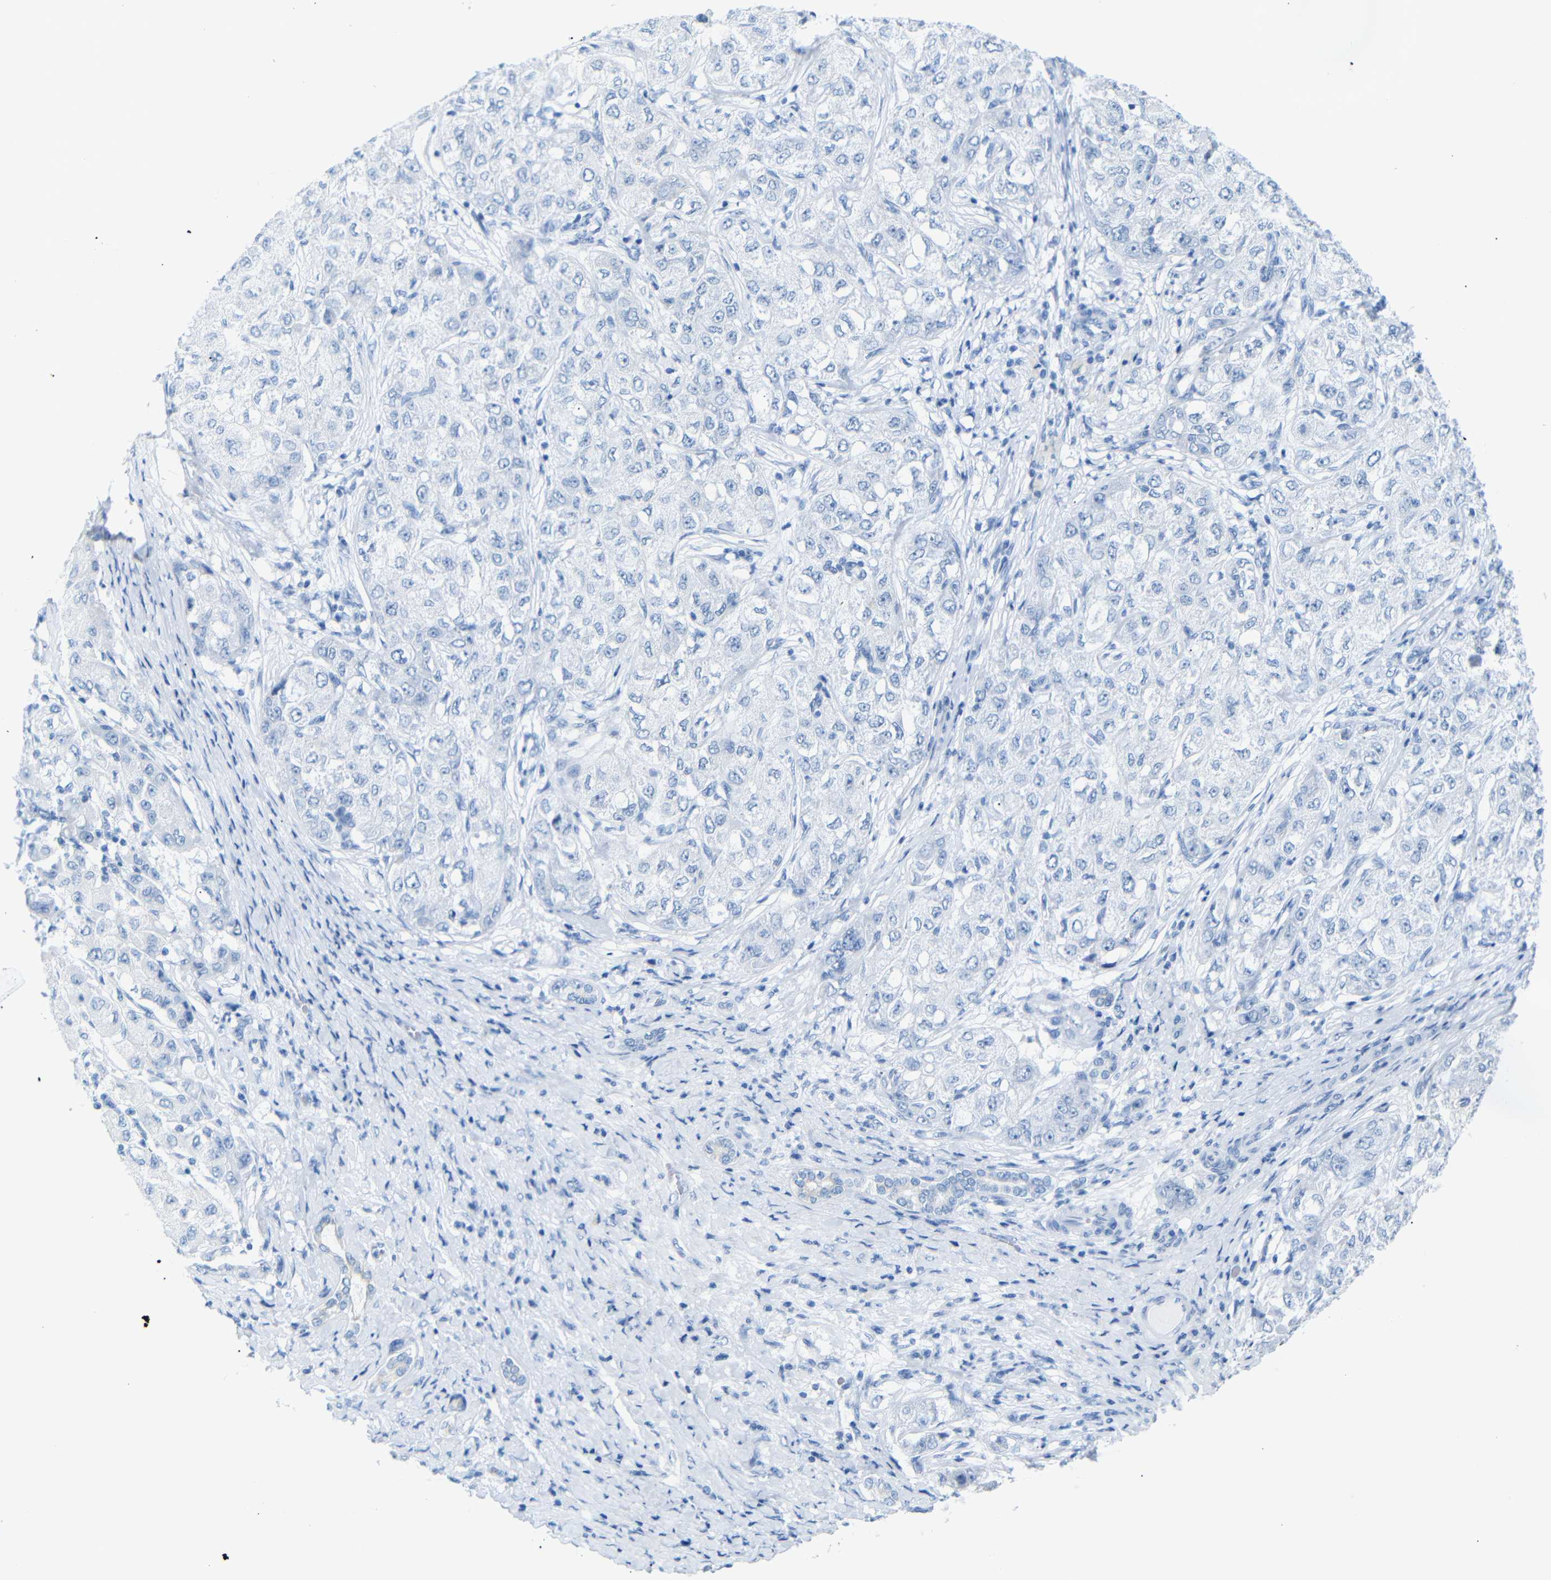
{"staining": {"intensity": "negative", "quantity": "none", "location": "none"}, "tissue": "liver cancer", "cell_type": "Tumor cells", "image_type": "cancer", "snomed": [{"axis": "morphology", "description": "Carcinoma, Hepatocellular, NOS"}, {"axis": "topography", "description": "Liver"}], "caption": "High power microscopy micrograph of an IHC histopathology image of liver cancer (hepatocellular carcinoma), revealing no significant positivity in tumor cells.", "gene": "DYNAP", "patient": {"sex": "male", "age": 80}}